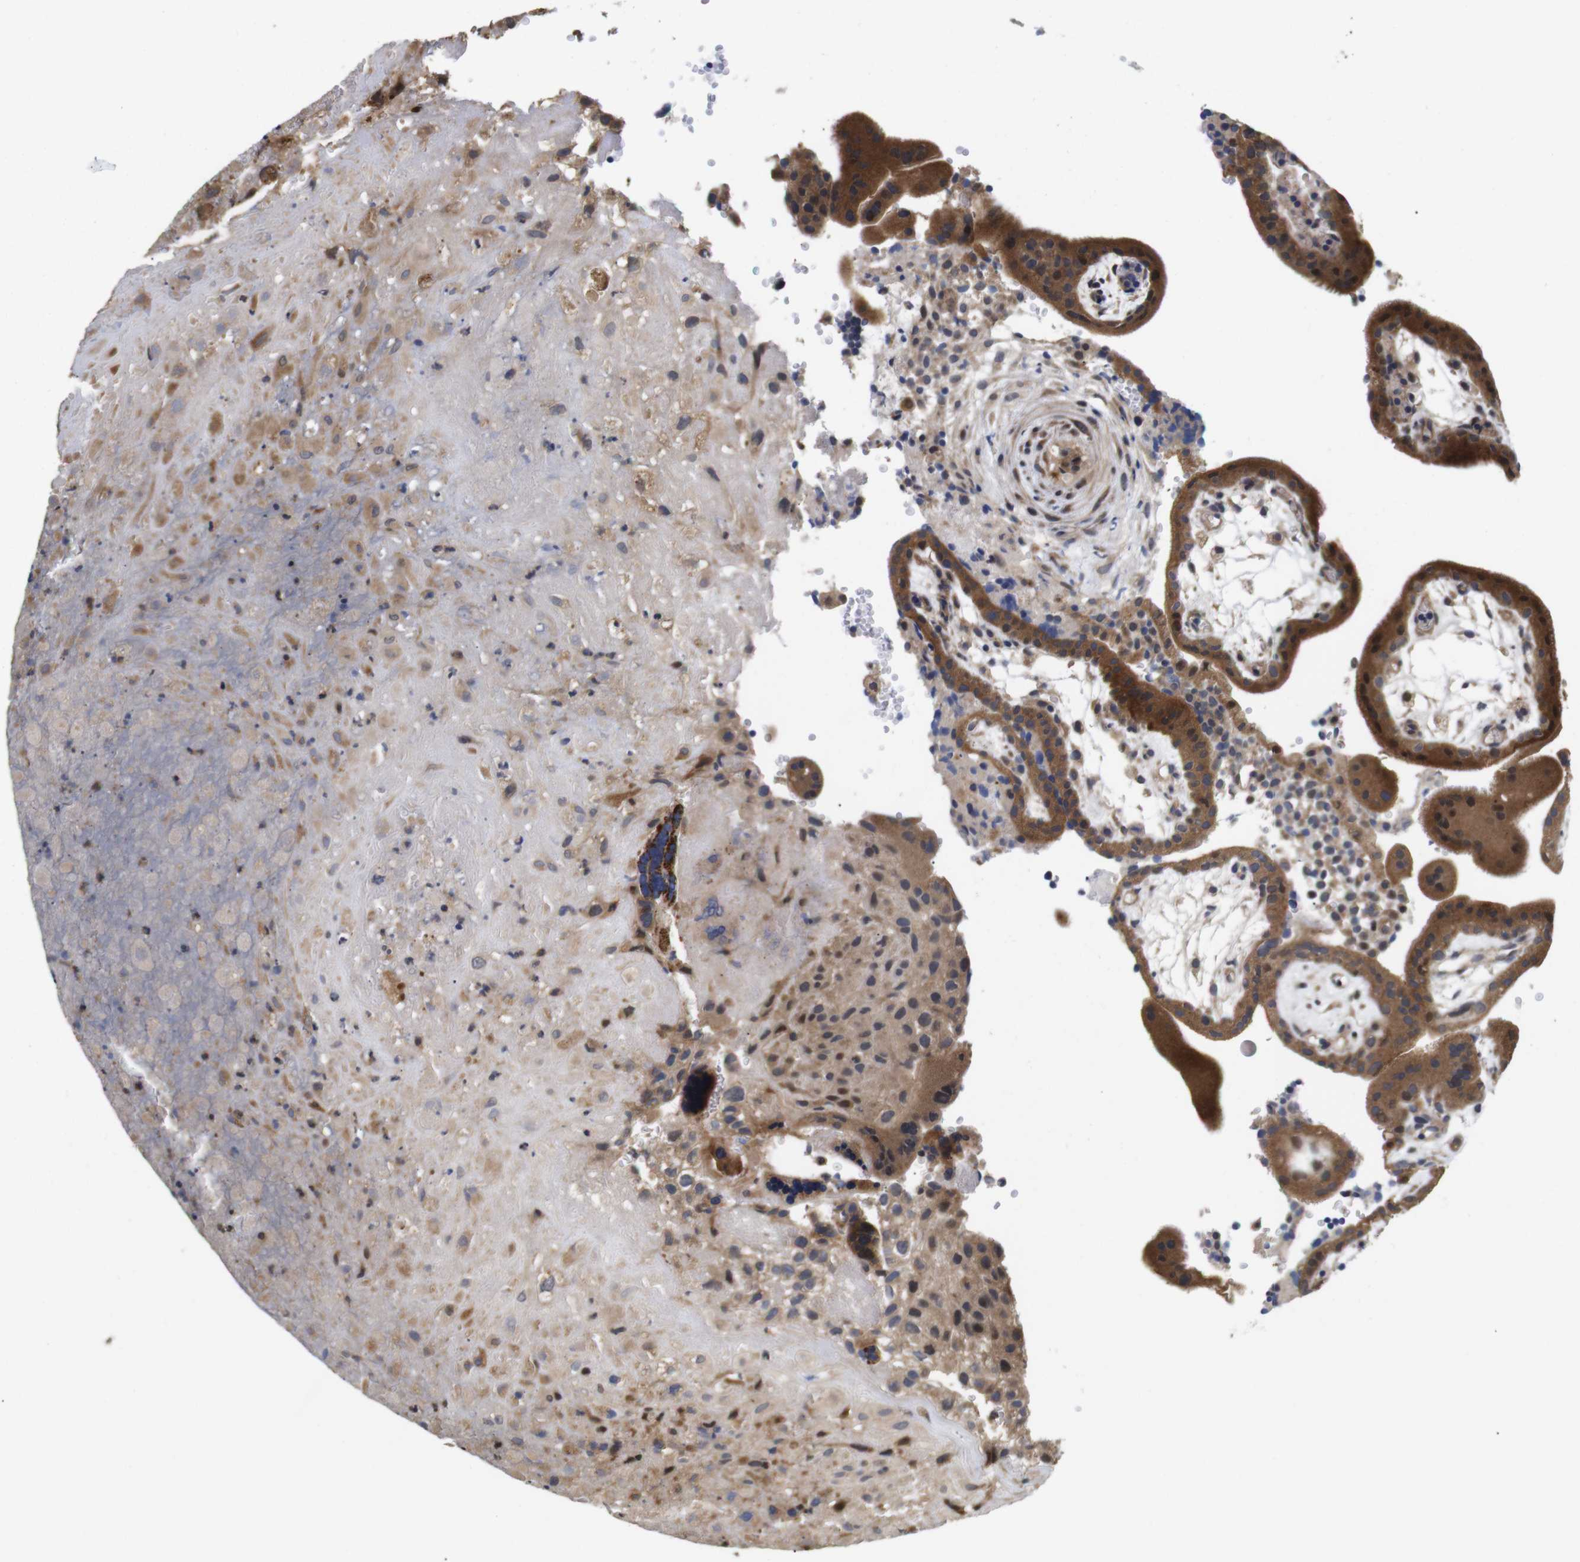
{"staining": {"intensity": "moderate", "quantity": "25%-75%", "location": "cytoplasmic/membranous"}, "tissue": "placenta", "cell_type": "Decidual cells", "image_type": "normal", "snomed": [{"axis": "morphology", "description": "Normal tissue, NOS"}, {"axis": "topography", "description": "Placenta"}], "caption": "Placenta stained with DAB (3,3'-diaminobenzidine) immunohistochemistry (IHC) exhibits medium levels of moderate cytoplasmic/membranous expression in approximately 25%-75% of decidual cells. The staining is performed using DAB (3,3'-diaminobenzidine) brown chromogen to label protein expression. The nuclei are counter-stained blue using hematoxylin.", "gene": "SPRY3", "patient": {"sex": "female", "age": 18}}